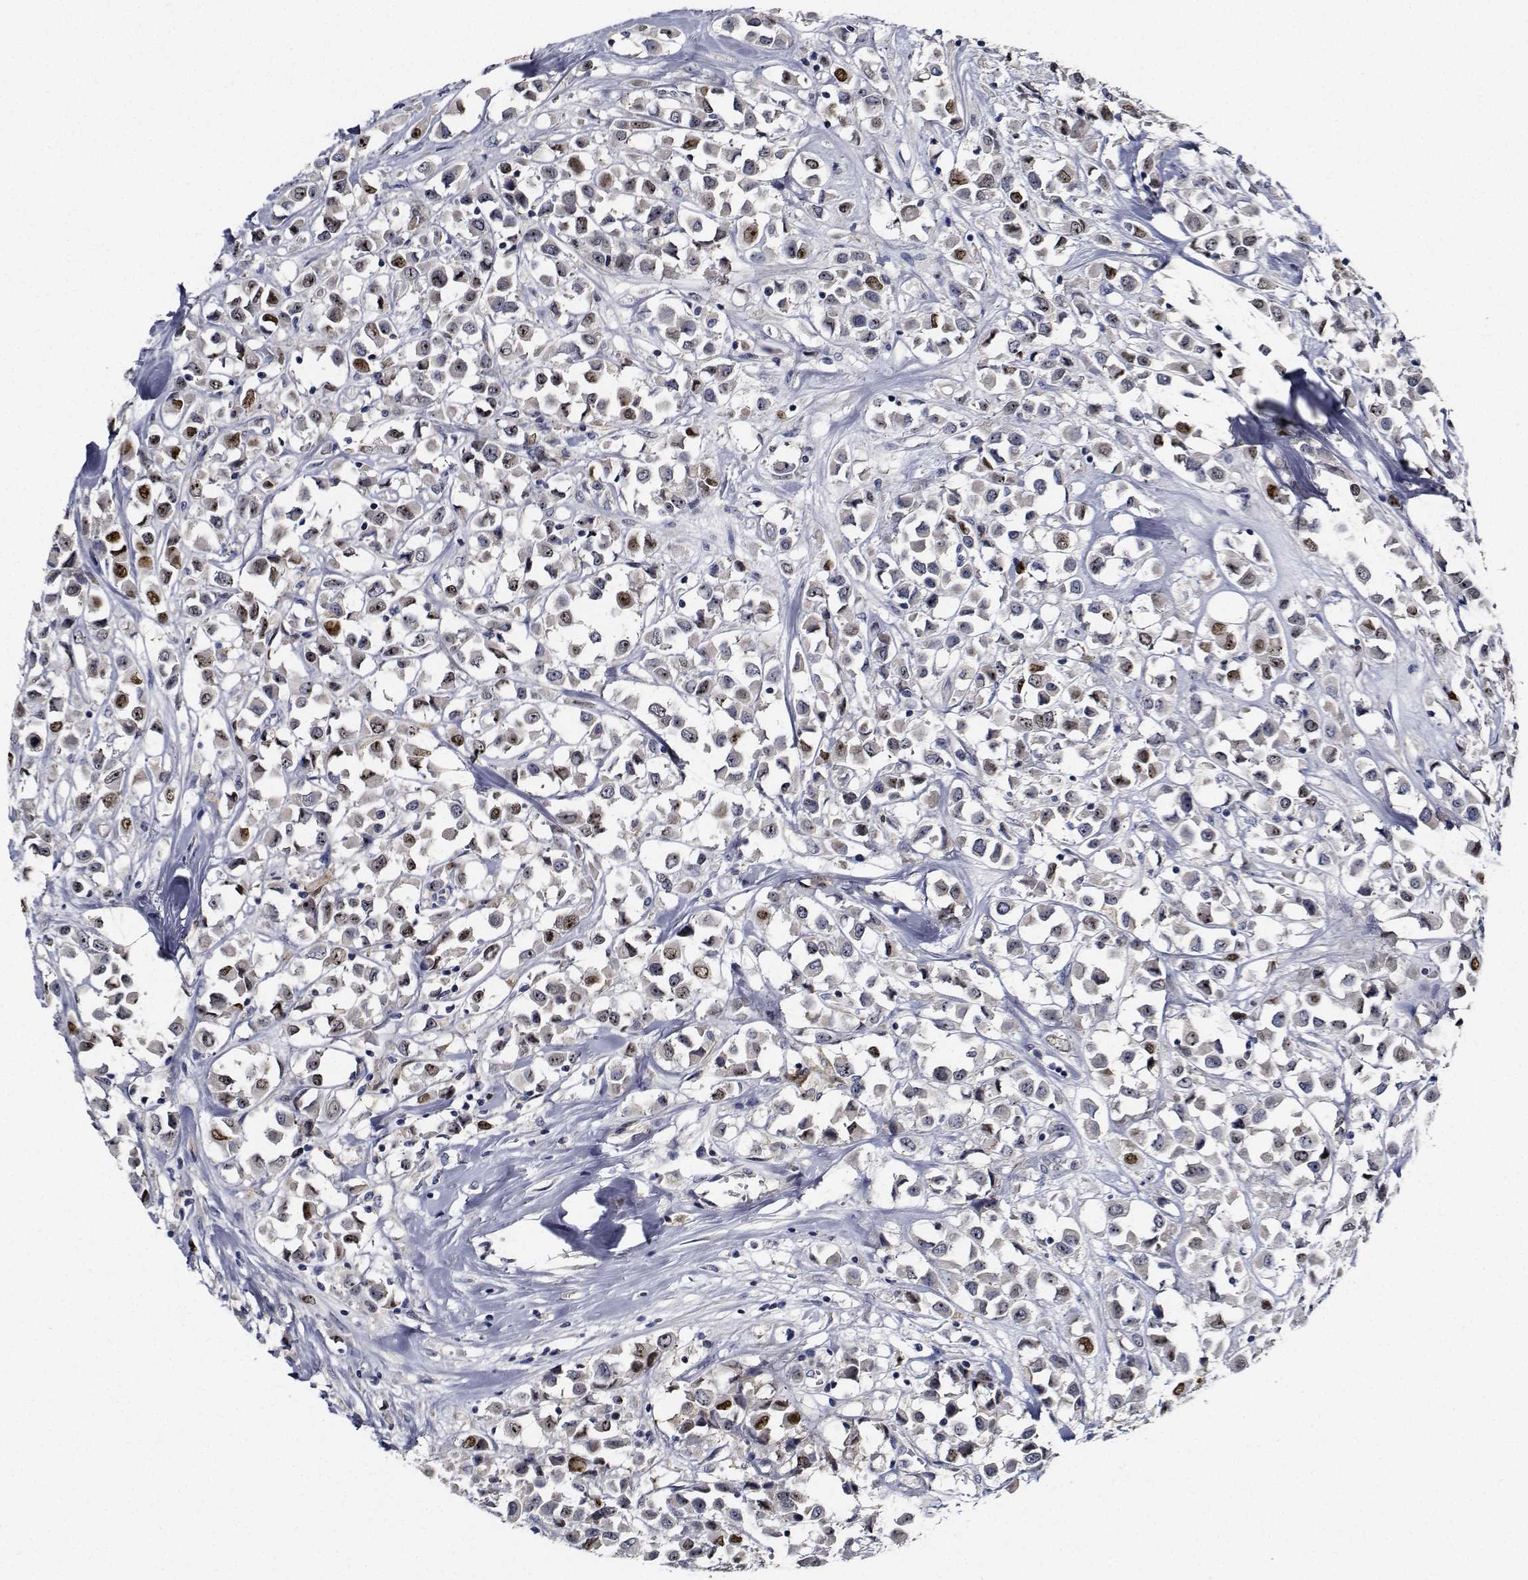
{"staining": {"intensity": "moderate", "quantity": ">75%", "location": "nuclear"}, "tissue": "breast cancer", "cell_type": "Tumor cells", "image_type": "cancer", "snomed": [{"axis": "morphology", "description": "Duct carcinoma"}, {"axis": "topography", "description": "Breast"}], "caption": "Breast cancer tissue demonstrates moderate nuclear positivity in about >75% of tumor cells, visualized by immunohistochemistry.", "gene": "NVL", "patient": {"sex": "female", "age": 61}}